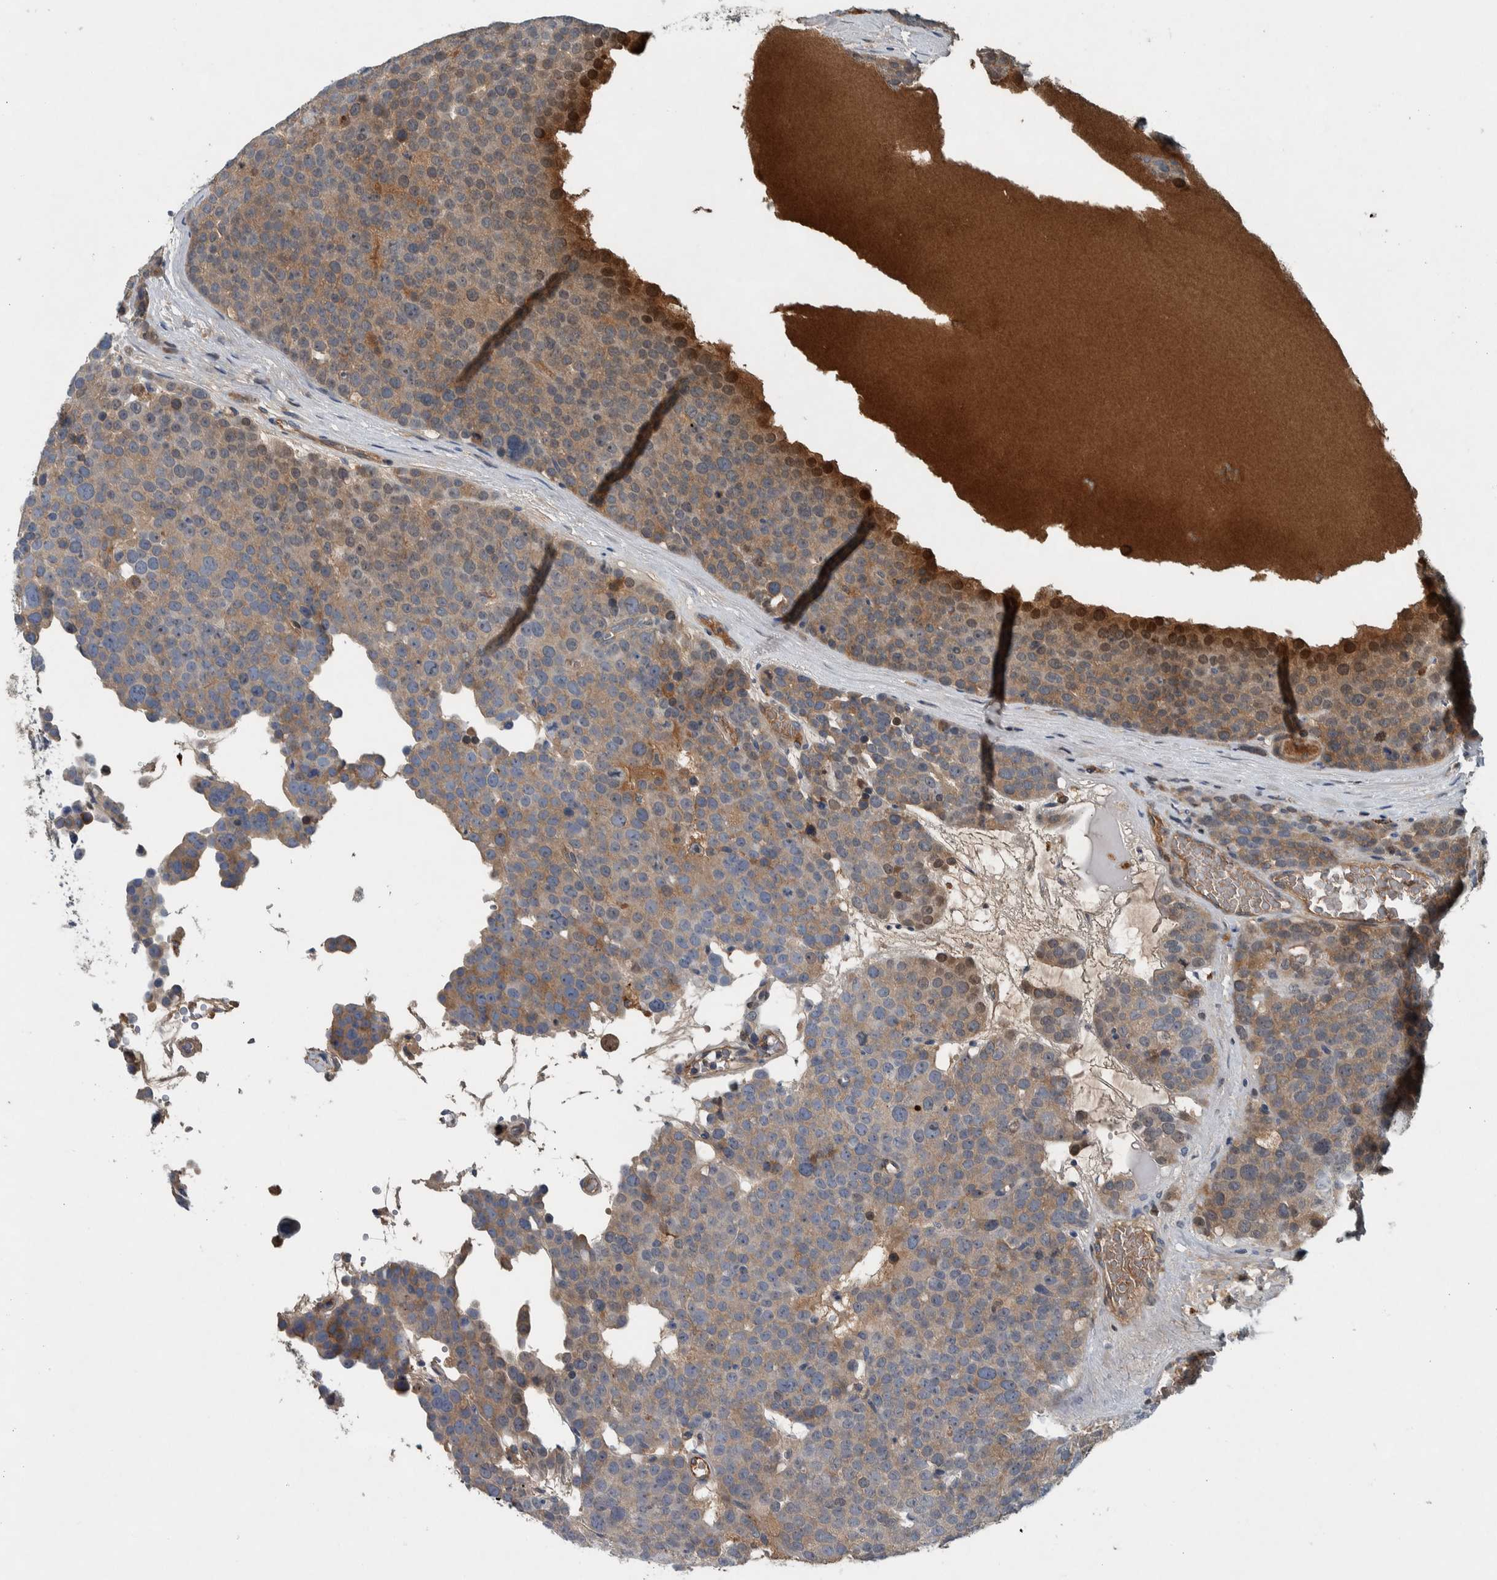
{"staining": {"intensity": "moderate", "quantity": ">75%", "location": "cytoplasmic/membranous,nuclear"}, "tissue": "testis cancer", "cell_type": "Tumor cells", "image_type": "cancer", "snomed": [{"axis": "morphology", "description": "Seminoma, NOS"}, {"axis": "topography", "description": "Testis"}], "caption": "A high-resolution histopathology image shows immunohistochemistry (IHC) staining of seminoma (testis), which reveals moderate cytoplasmic/membranous and nuclear positivity in about >75% of tumor cells.", "gene": "SERPINC1", "patient": {"sex": "male", "age": 71}}